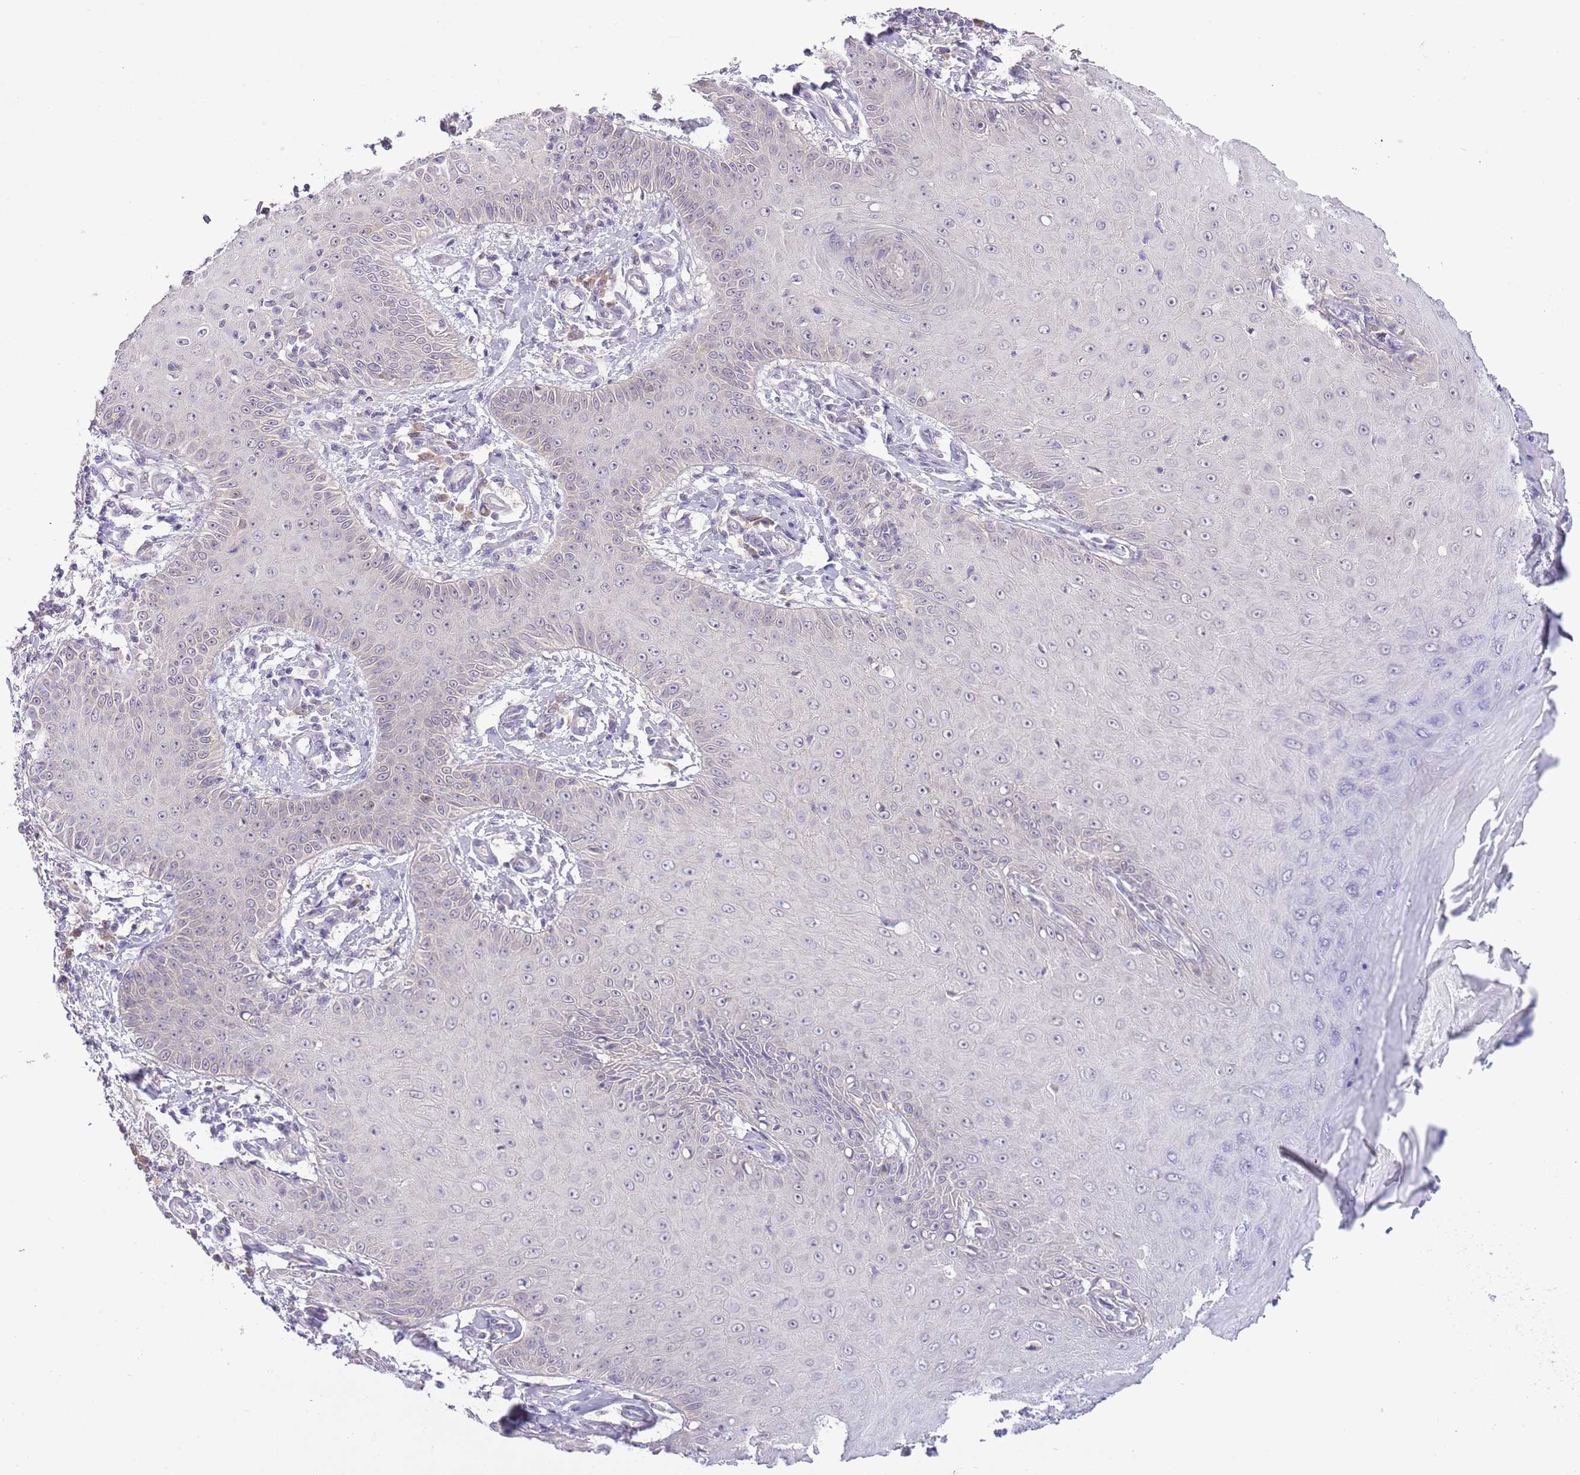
{"staining": {"intensity": "negative", "quantity": "none", "location": "none"}, "tissue": "skin cancer", "cell_type": "Tumor cells", "image_type": "cancer", "snomed": [{"axis": "morphology", "description": "Squamous cell carcinoma, NOS"}, {"axis": "topography", "description": "Skin"}], "caption": "DAB immunohistochemical staining of human squamous cell carcinoma (skin) exhibits no significant staining in tumor cells.", "gene": "GALK2", "patient": {"sex": "male", "age": 70}}